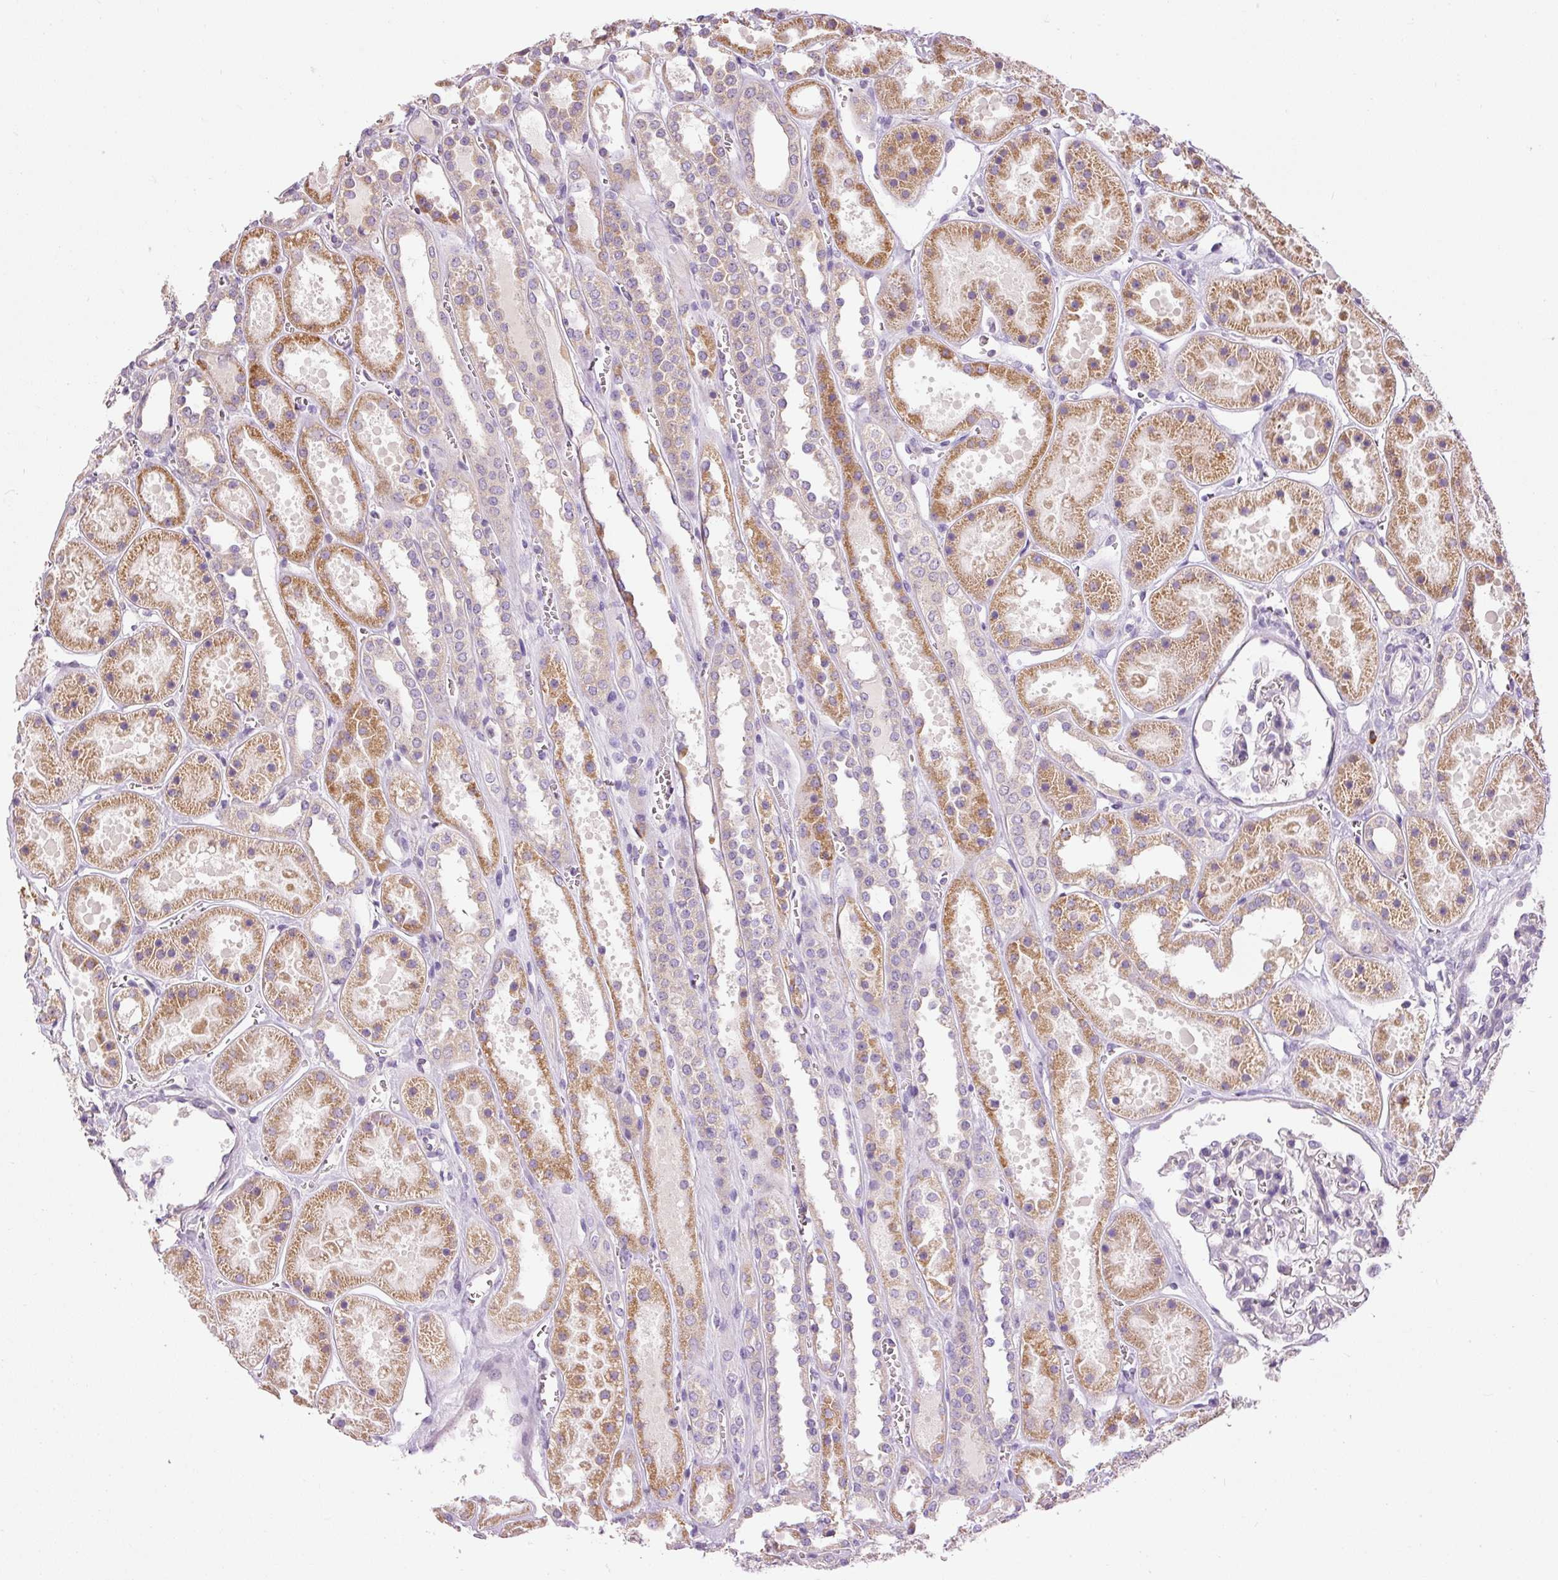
{"staining": {"intensity": "negative", "quantity": "none", "location": "none"}, "tissue": "kidney", "cell_type": "Cells in glomeruli", "image_type": "normal", "snomed": [{"axis": "morphology", "description": "Normal tissue, NOS"}, {"axis": "topography", "description": "Kidney"}], "caption": "High magnification brightfield microscopy of normal kidney stained with DAB (3,3'-diaminobenzidine) (brown) and counterstained with hematoxylin (blue): cells in glomeruli show no significant staining.", "gene": "PNPLA5", "patient": {"sex": "female", "age": 41}}